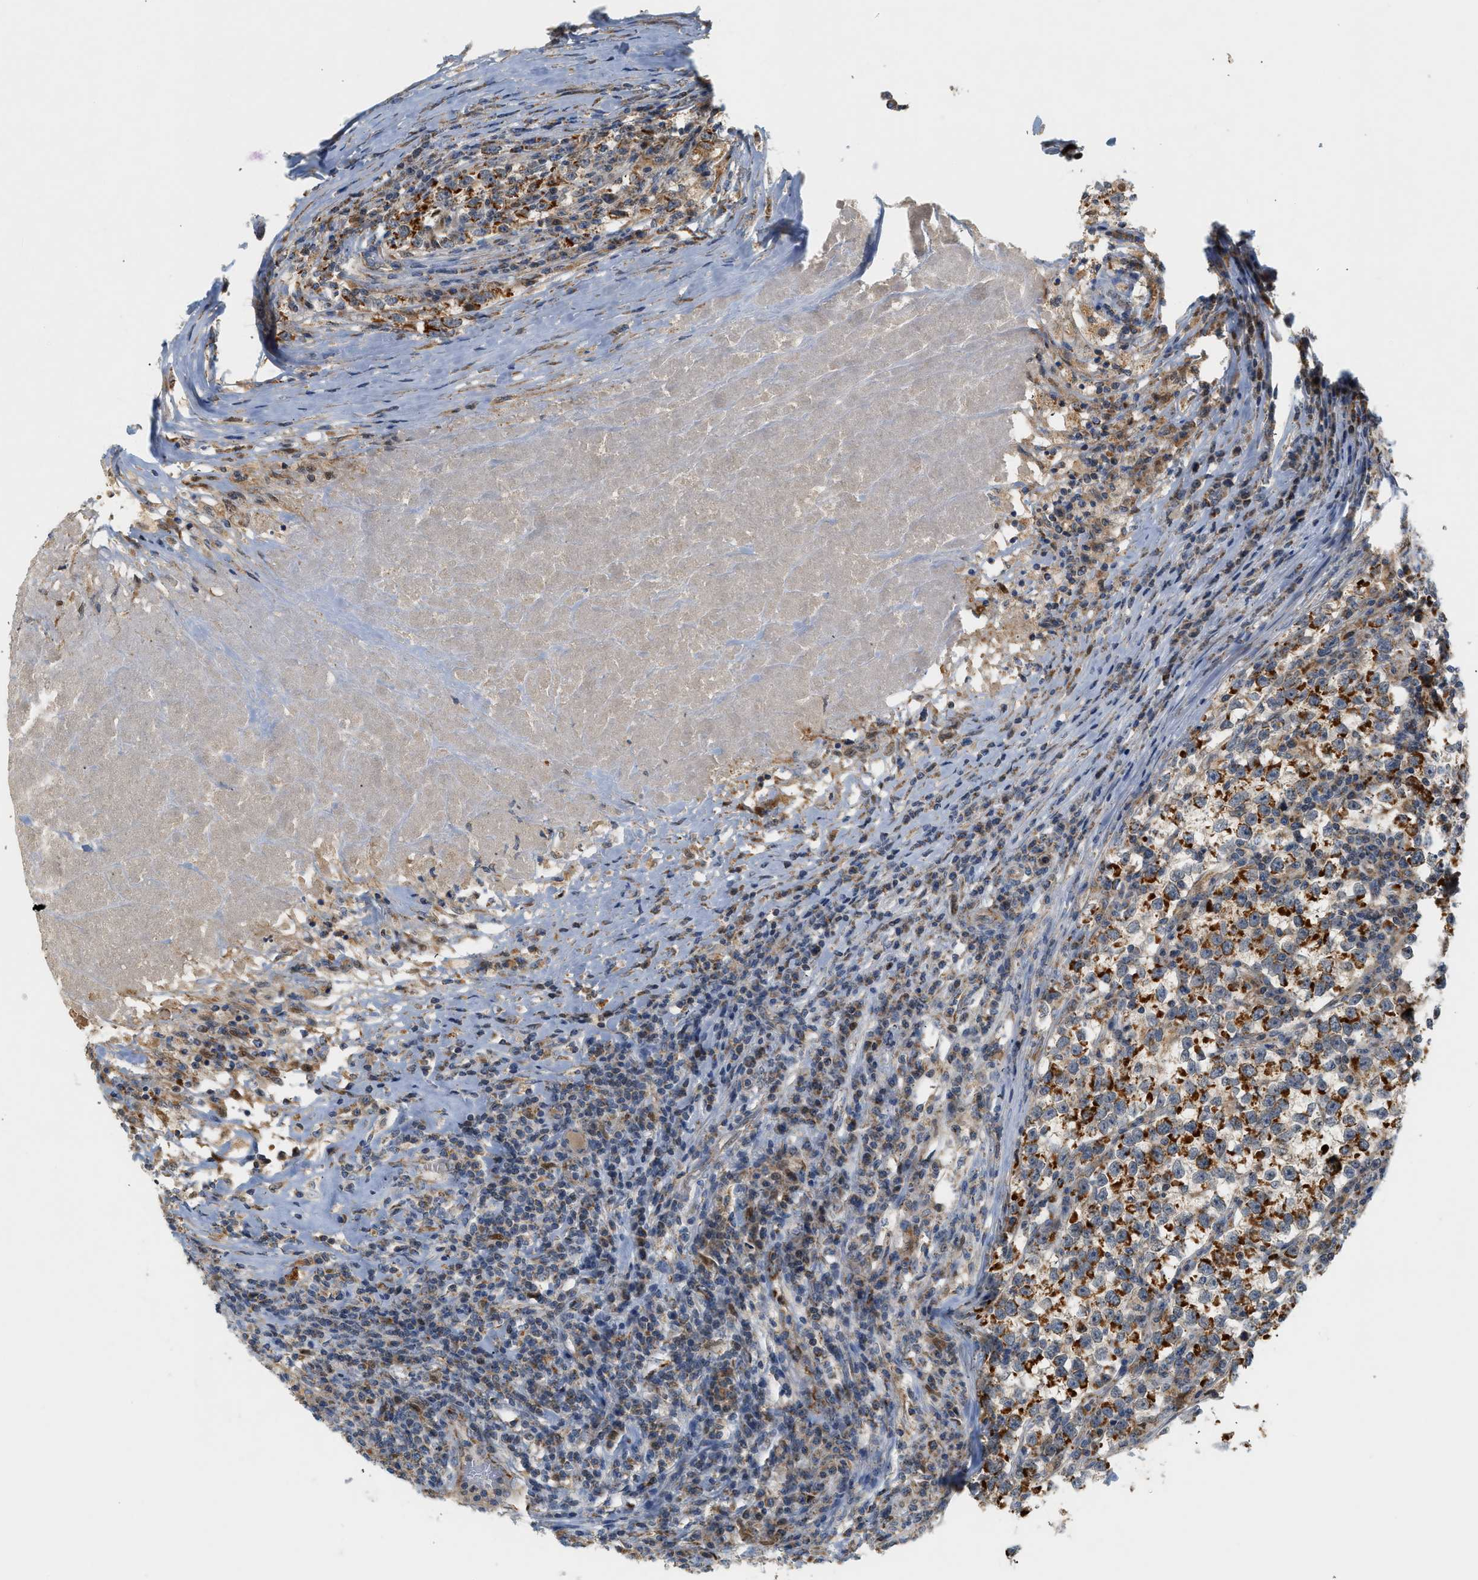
{"staining": {"intensity": "strong", "quantity": "25%-75%", "location": "cytoplasmic/membranous"}, "tissue": "testis cancer", "cell_type": "Tumor cells", "image_type": "cancer", "snomed": [{"axis": "morphology", "description": "Normal tissue, NOS"}, {"axis": "morphology", "description": "Seminoma, NOS"}, {"axis": "topography", "description": "Testis"}], "caption": "A high amount of strong cytoplasmic/membranous staining is appreciated in approximately 25%-75% of tumor cells in testis cancer (seminoma) tissue.", "gene": "MCU", "patient": {"sex": "male", "age": 43}}